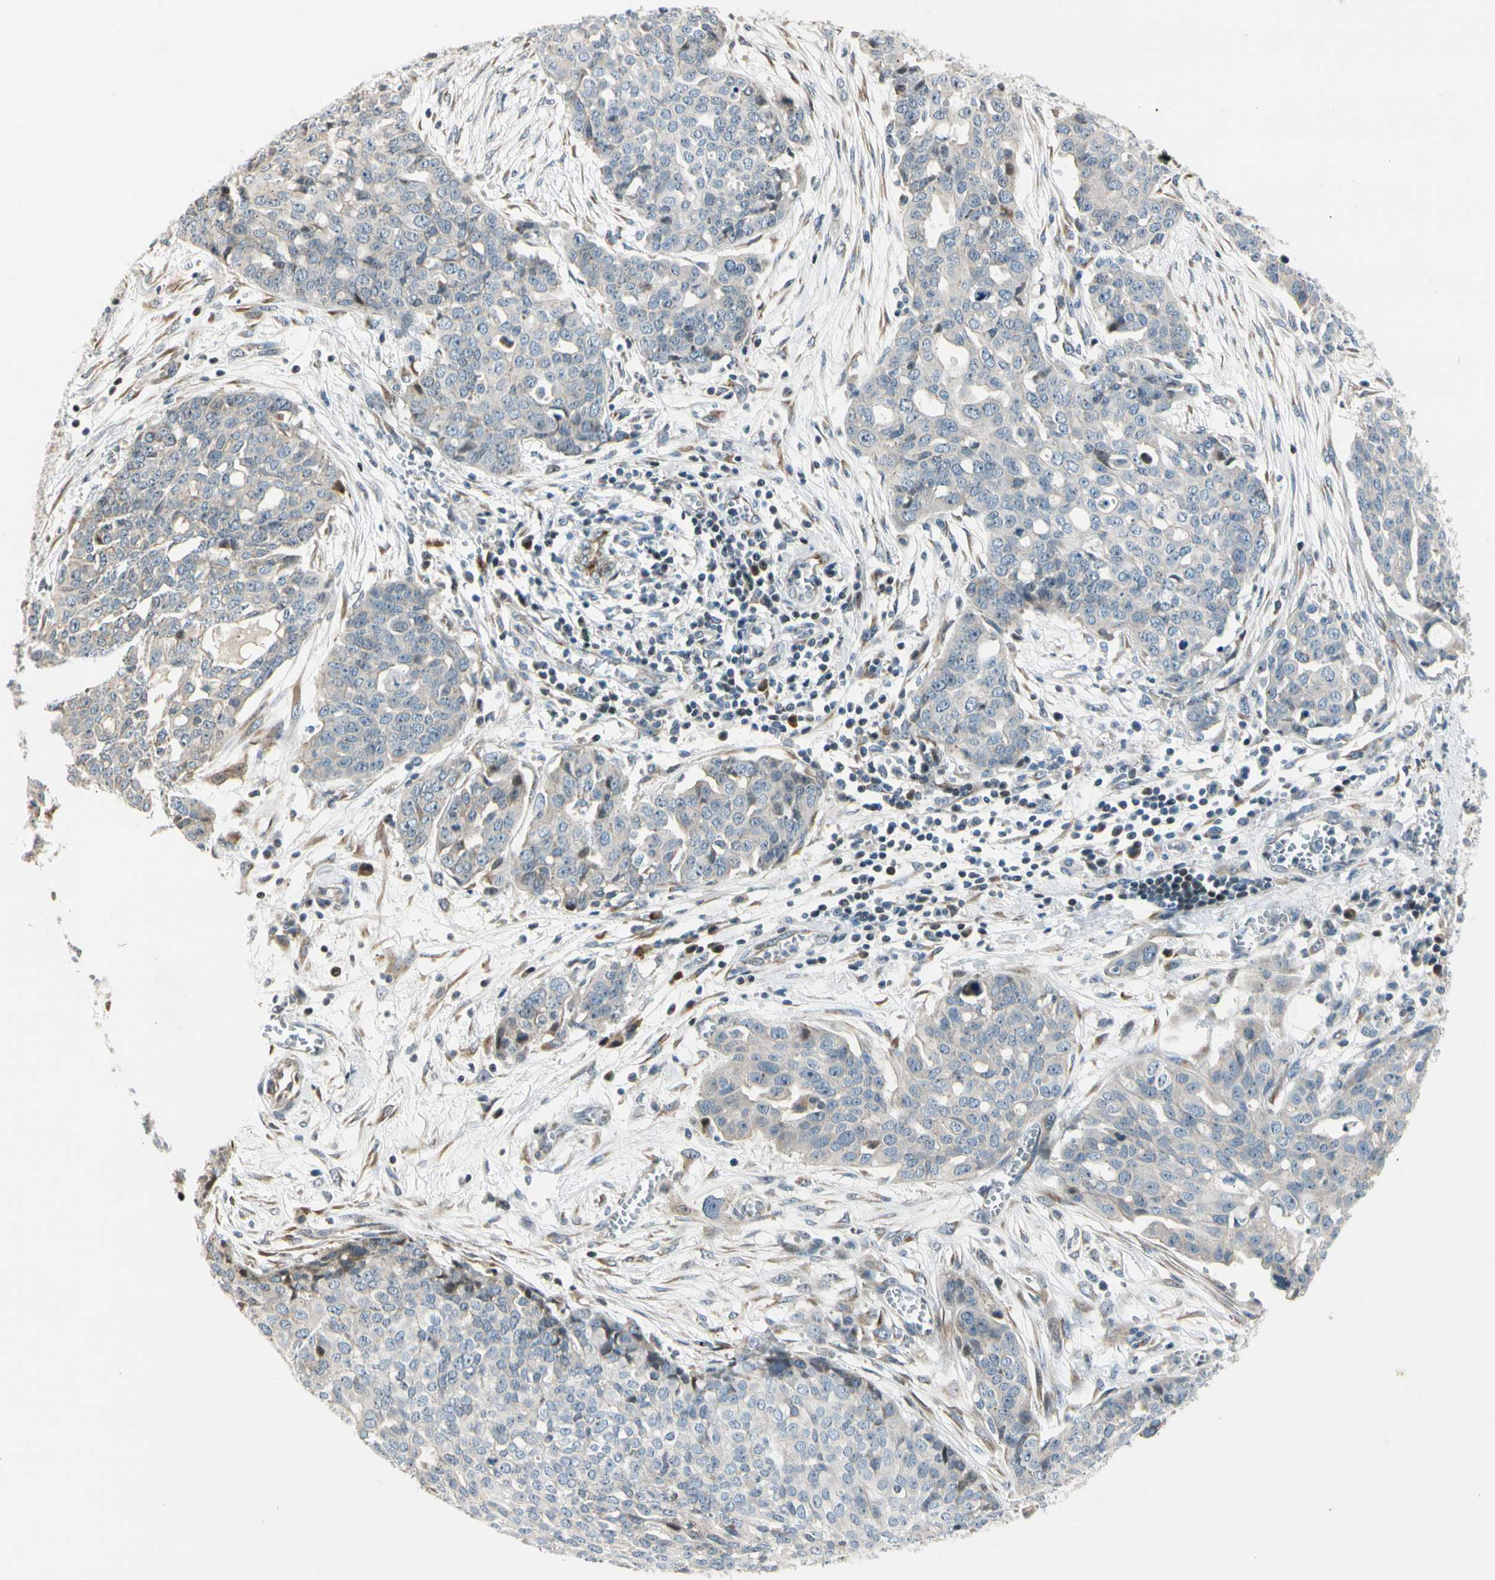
{"staining": {"intensity": "negative", "quantity": "none", "location": "none"}, "tissue": "ovarian cancer", "cell_type": "Tumor cells", "image_type": "cancer", "snomed": [{"axis": "morphology", "description": "Cystadenocarcinoma, serous, NOS"}, {"axis": "topography", "description": "Soft tissue"}, {"axis": "topography", "description": "Ovary"}], "caption": "Protein analysis of ovarian cancer shows no significant expression in tumor cells. (DAB immunohistochemistry (IHC), high magnification).", "gene": "NPDC1", "patient": {"sex": "female", "age": 57}}